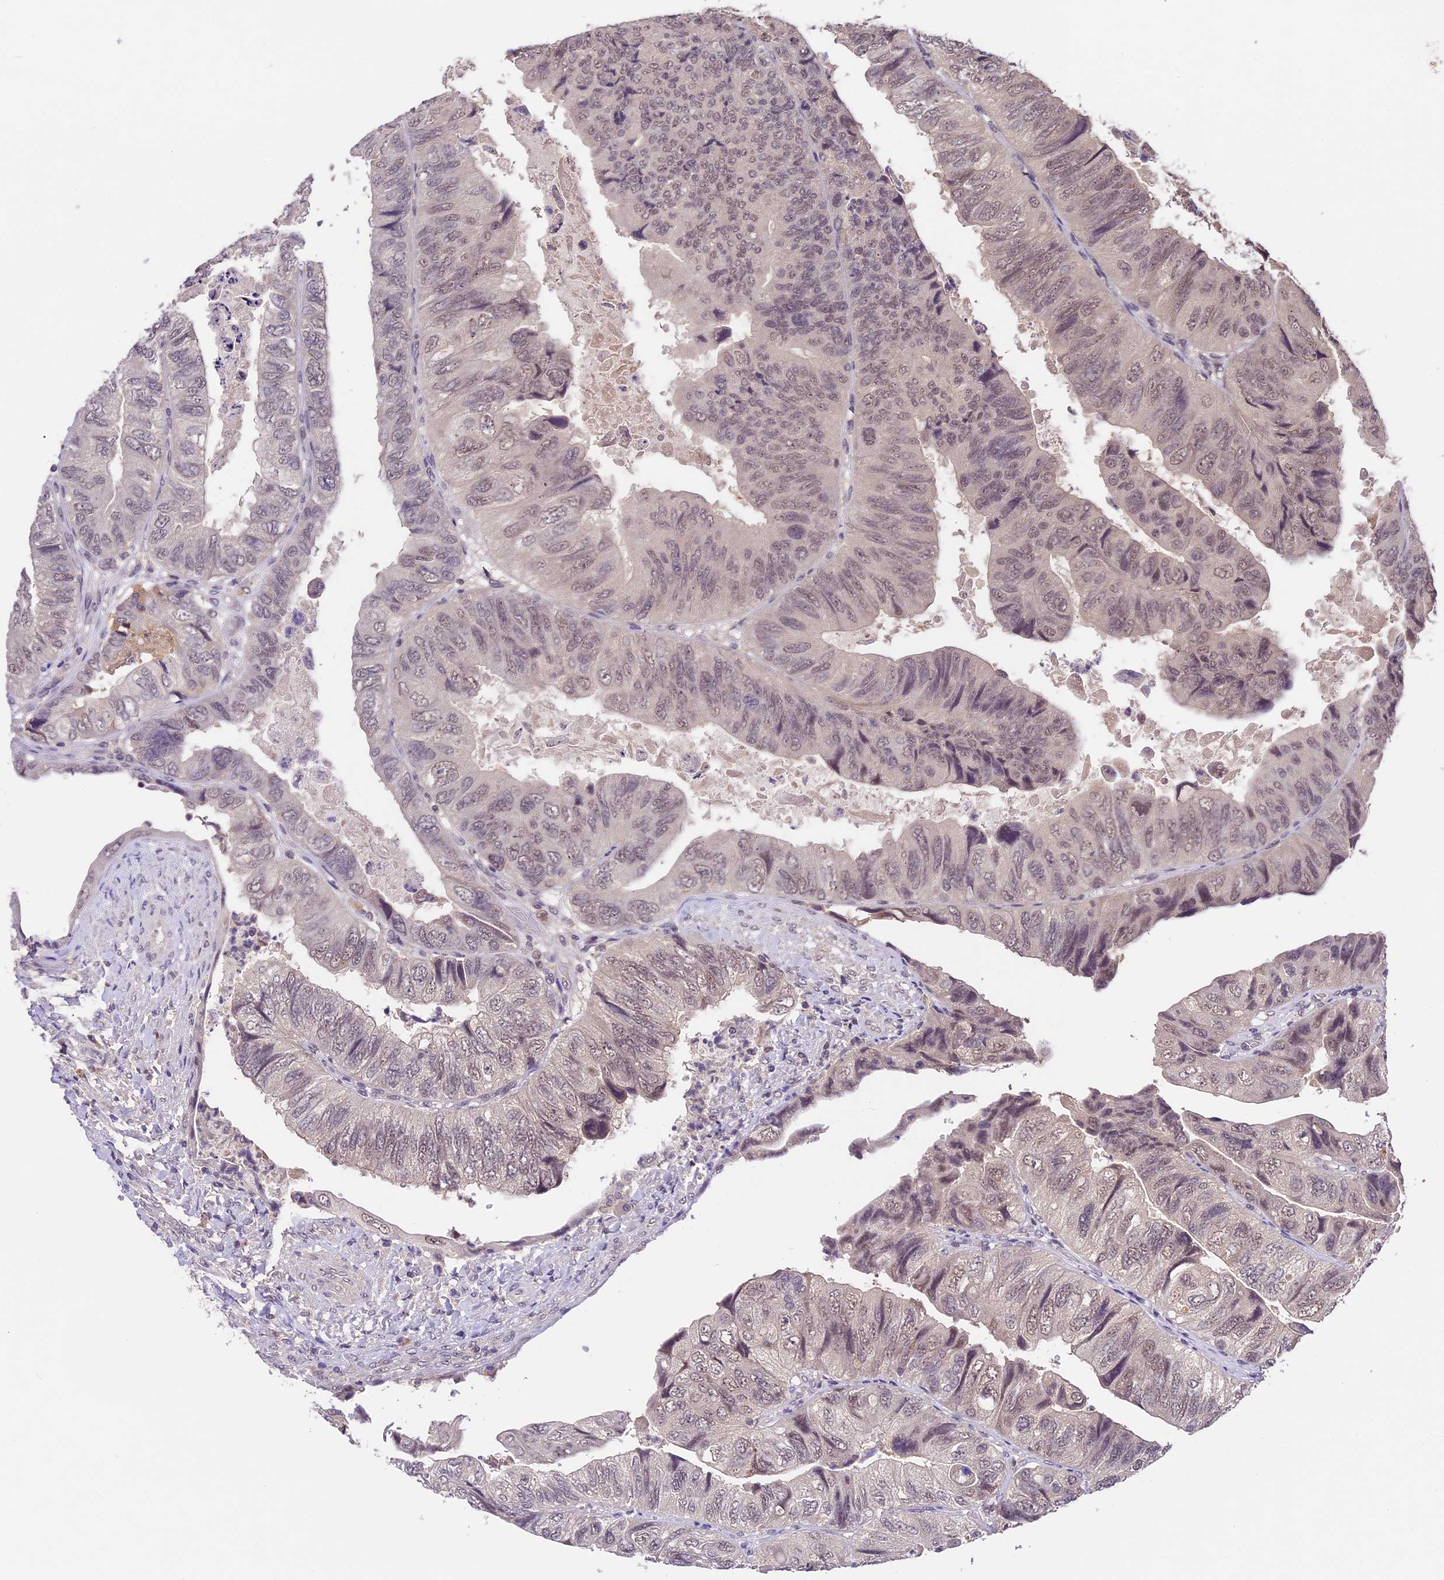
{"staining": {"intensity": "weak", "quantity": "25%-75%", "location": "nuclear"}, "tissue": "colorectal cancer", "cell_type": "Tumor cells", "image_type": "cancer", "snomed": [{"axis": "morphology", "description": "Adenocarcinoma, NOS"}, {"axis": "topography", "description": "Rectum"}], "caption": "DAB immunohistochemical staining of colorectal adenocarcinoma shows weak nuclear protein positivity in approximately 25%-75% of tumor cells.", "gene": "ATP10A", "patient": {"sex": "male", "age": 63}}